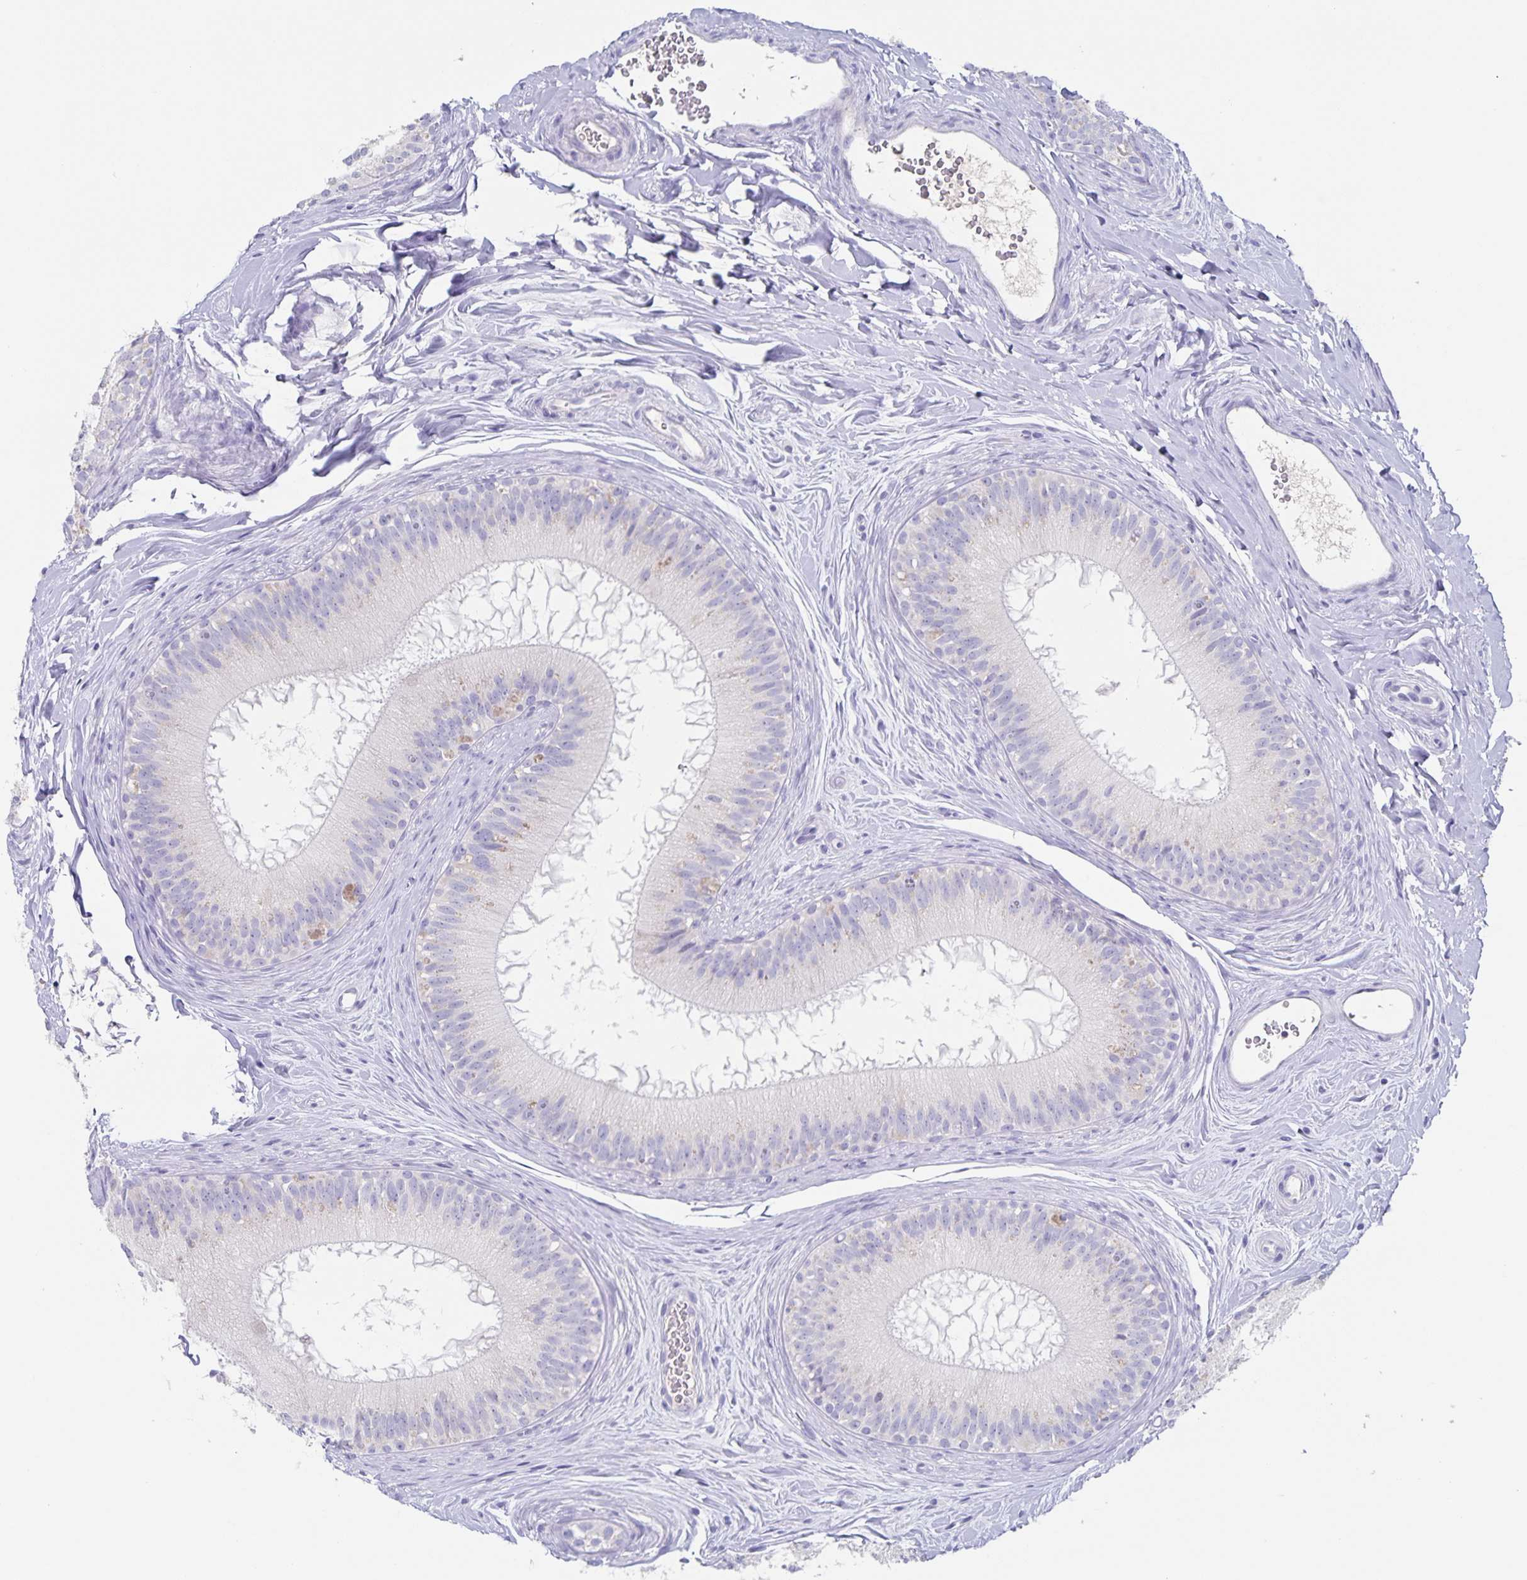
{"staining": {"intensity": "negative", "quantity": "none", "location": "none"}, "tissue": "epididymis", "cell_type": "Glandular cells", "image_type": "normal", "snomed": [{"axis": "morphology", "description": "Normal tissue, NOS"}, {"axis": "topography", "description": "Epididymis"}], "caption": "Immunohistochemistry histopathology image of unremarkable epididymis stained for a protein (brown), which displays no staining in glandular cells. The staining was performed using DAB (3,3'-diaminobenzidine) to visualize the protein expression in brown, while the nuclei were stained in blue with hematoxylin (Magnification: 20x).", "gene": "RPL36A", "patient": {"sex": "male", "age": 44}}